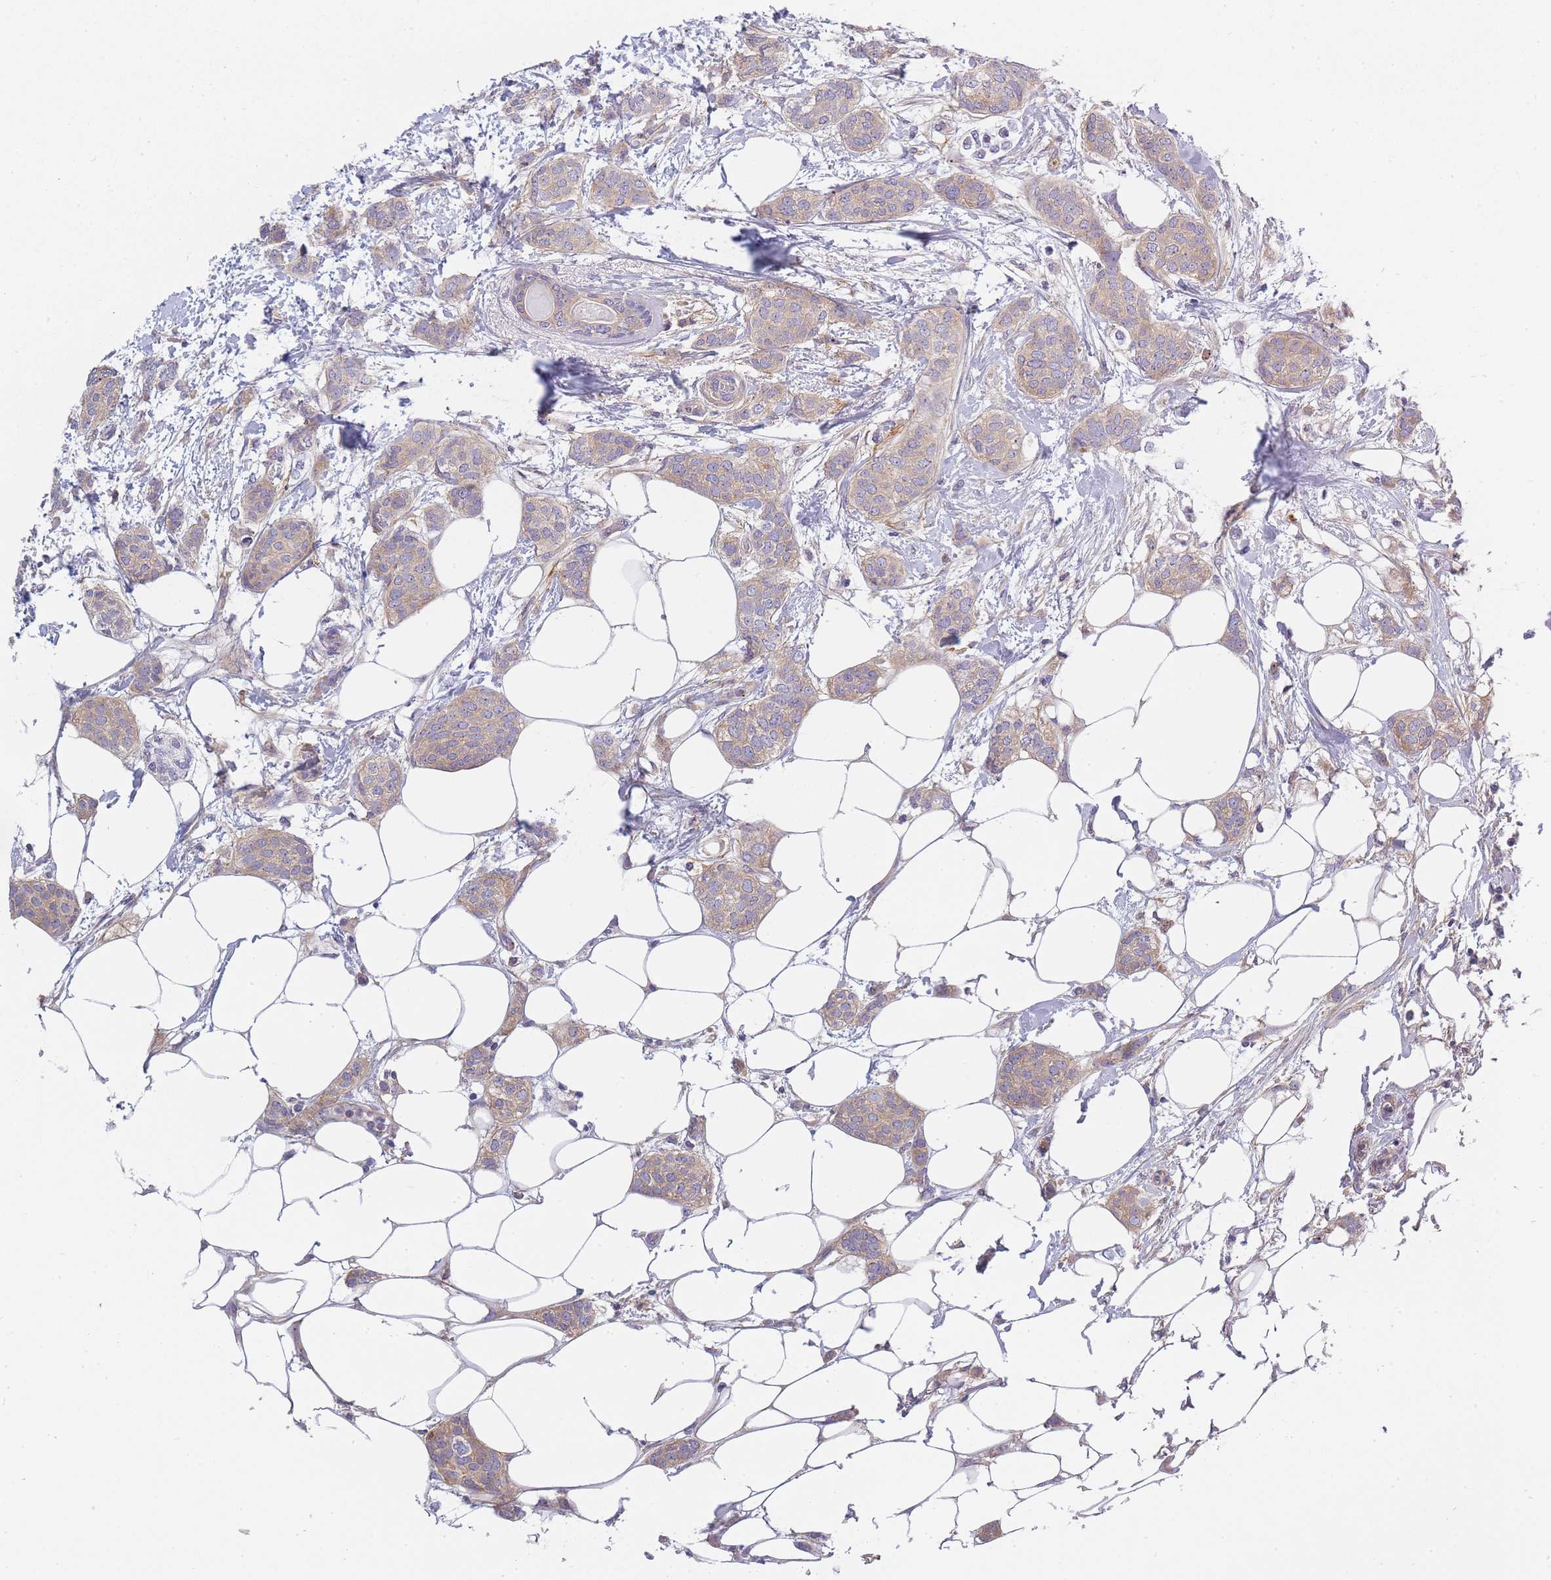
{"staining": {"intensity": "weak", "quantity": ">75%", "location": "cytoplasmic/membranous"}, "tissue": "breast cancer", "cell_type": "Tumor cells", "image_type": "cancer", "snomed": [{"axis": "morphology", "description": "Duct carcinoma"}, {"axis": "topography", "description": "Breast"}], "caption": "Immunohistochemistry (IHC) micrograph of human breast cancer (infiltrating ductal carcinoma) stained for a protein (brown), which reveals low levels of weak cytoplasmic/membranous staining in about >75% of tumor cells.", "gene": "AP3M2", "patient": {"sex": "female", "age": 72}}